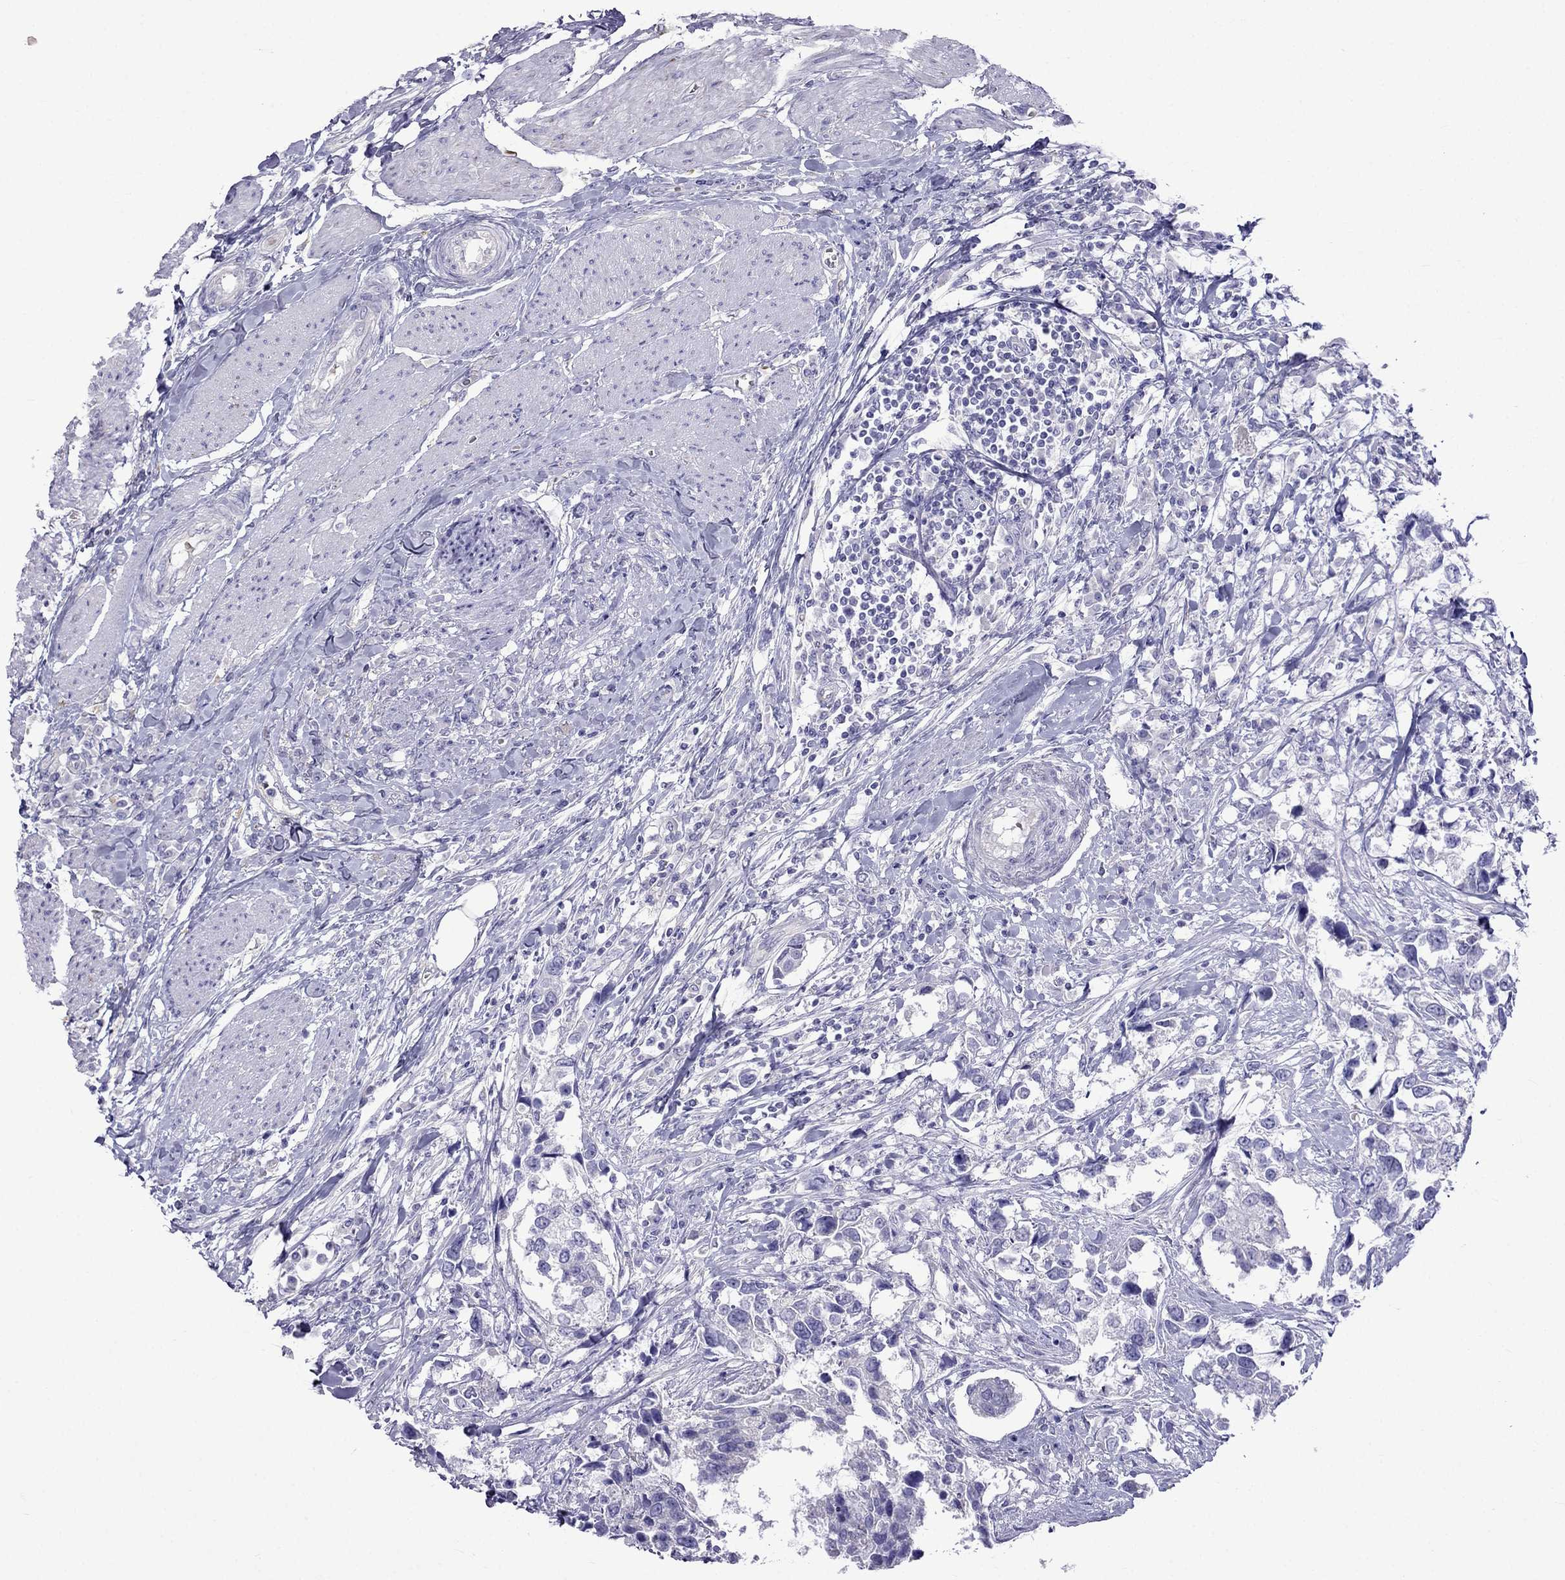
{"staining": {"intensity": "negative", "quantity": "none", "location": "none"}, "tissue": "urothelial cancer", "cell_type": "Tumor cells", "image_type": "cancer", "snomed": [{"axis": "morphology", "description": "Urothelial carcinoma, NOS"}, {"axis": "morphology", "description": "Urothelial carcinoma, High grade"}, {"axis": "topography", "description": "Urinary bladder"}], "caption": "A high-resolution photomicrograph shows immunohistochemistry (IHC) staining of urothelial cancer, which reveals no significant positivity in tumor cells.", "gene": "TDRD1", "patient": {"sex": "male", "age": 63}}